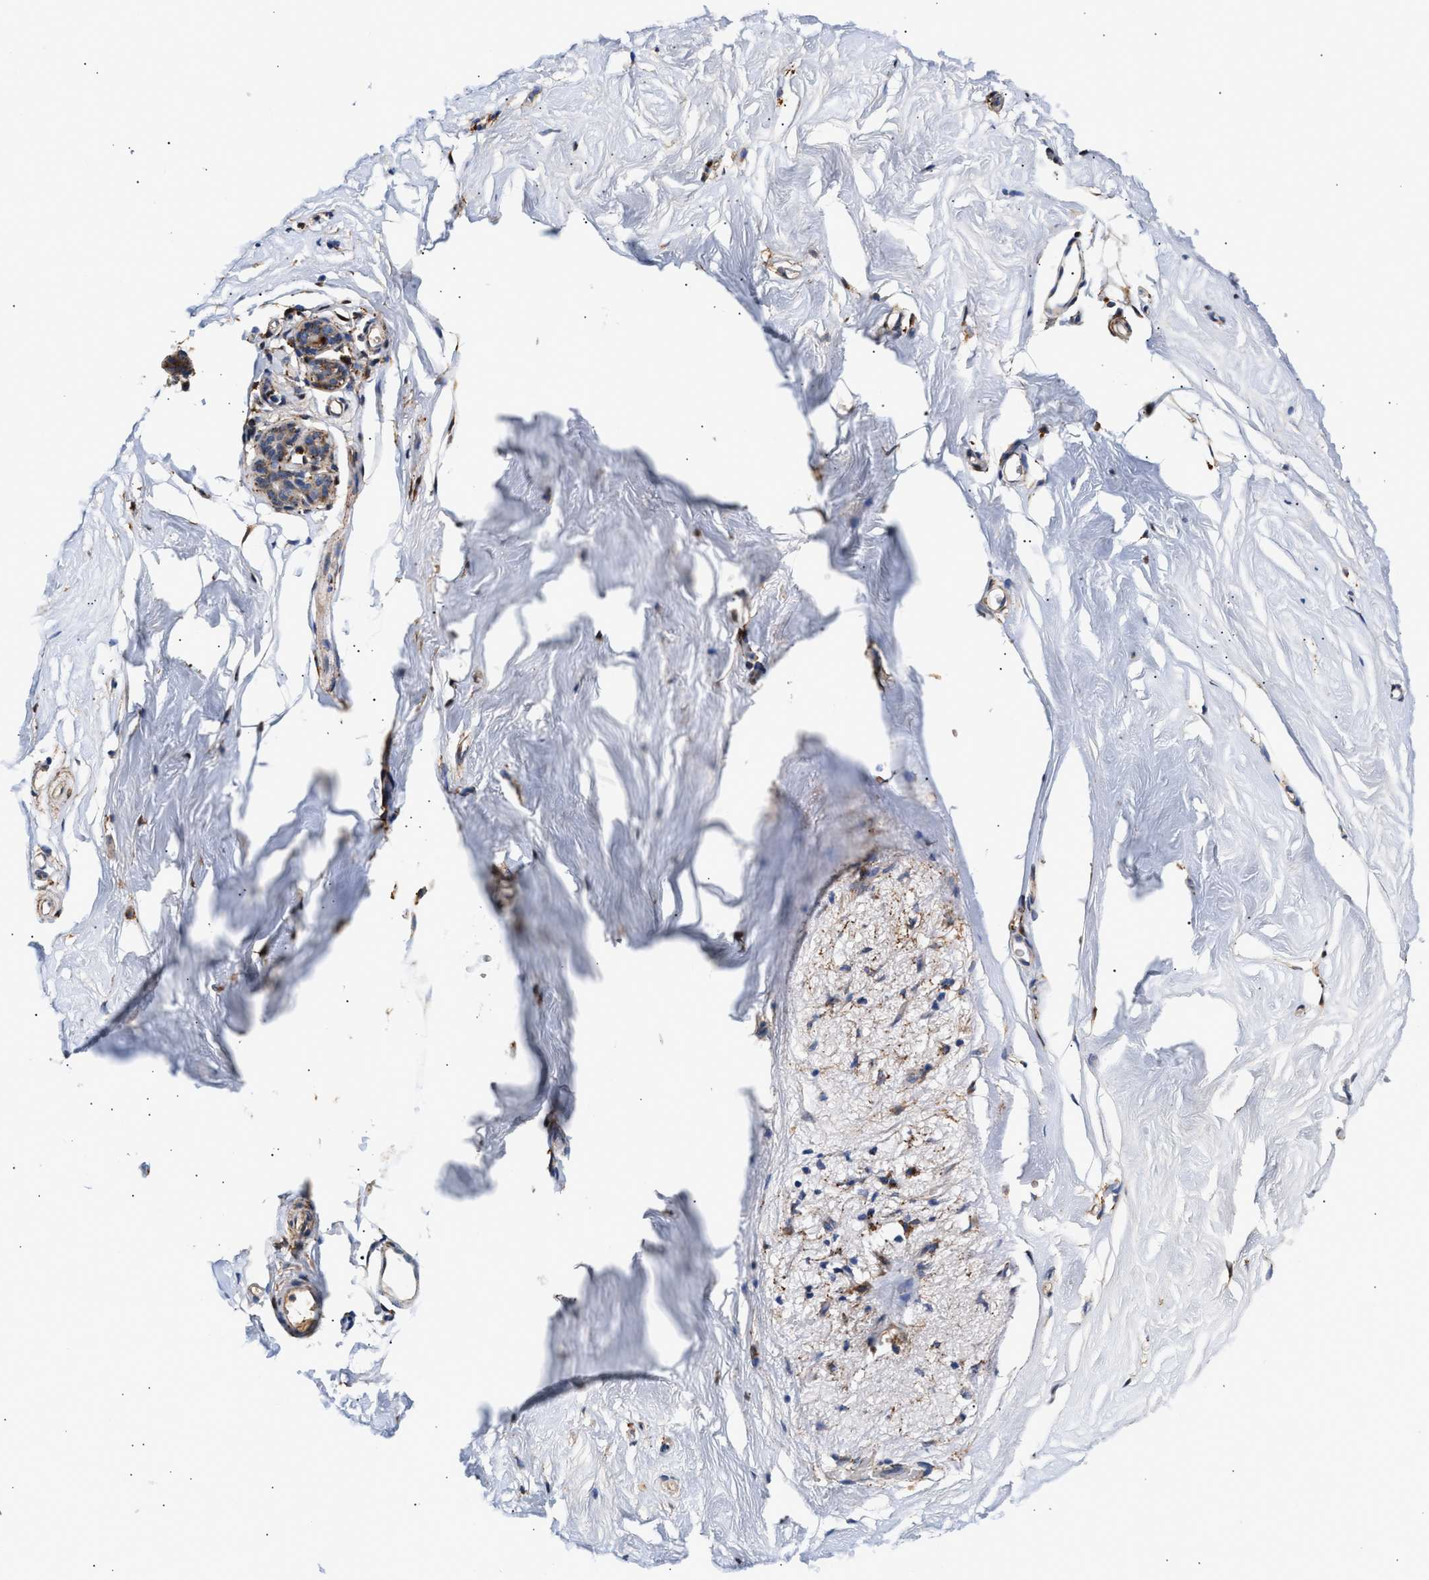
{"staining": {"intensity": "moderate", "quantity": ">75%", "location": "cytoplasmic/membranous"}, "tissue": "breast", "cell_type": "Adipocytes", "image_type": "normal", "snomed": [{"axis": "morphology", "description": "Normal tissue, NOS"}, {"axis": "topography", "description": "Breast"}], "caption": "Protein staining reveals moderate cytoplasmic/membranous staining in about >75% of adipocytes in benign breast.", "gene": "CCDC146", "patient": {"sex": "female", "age": 62}}